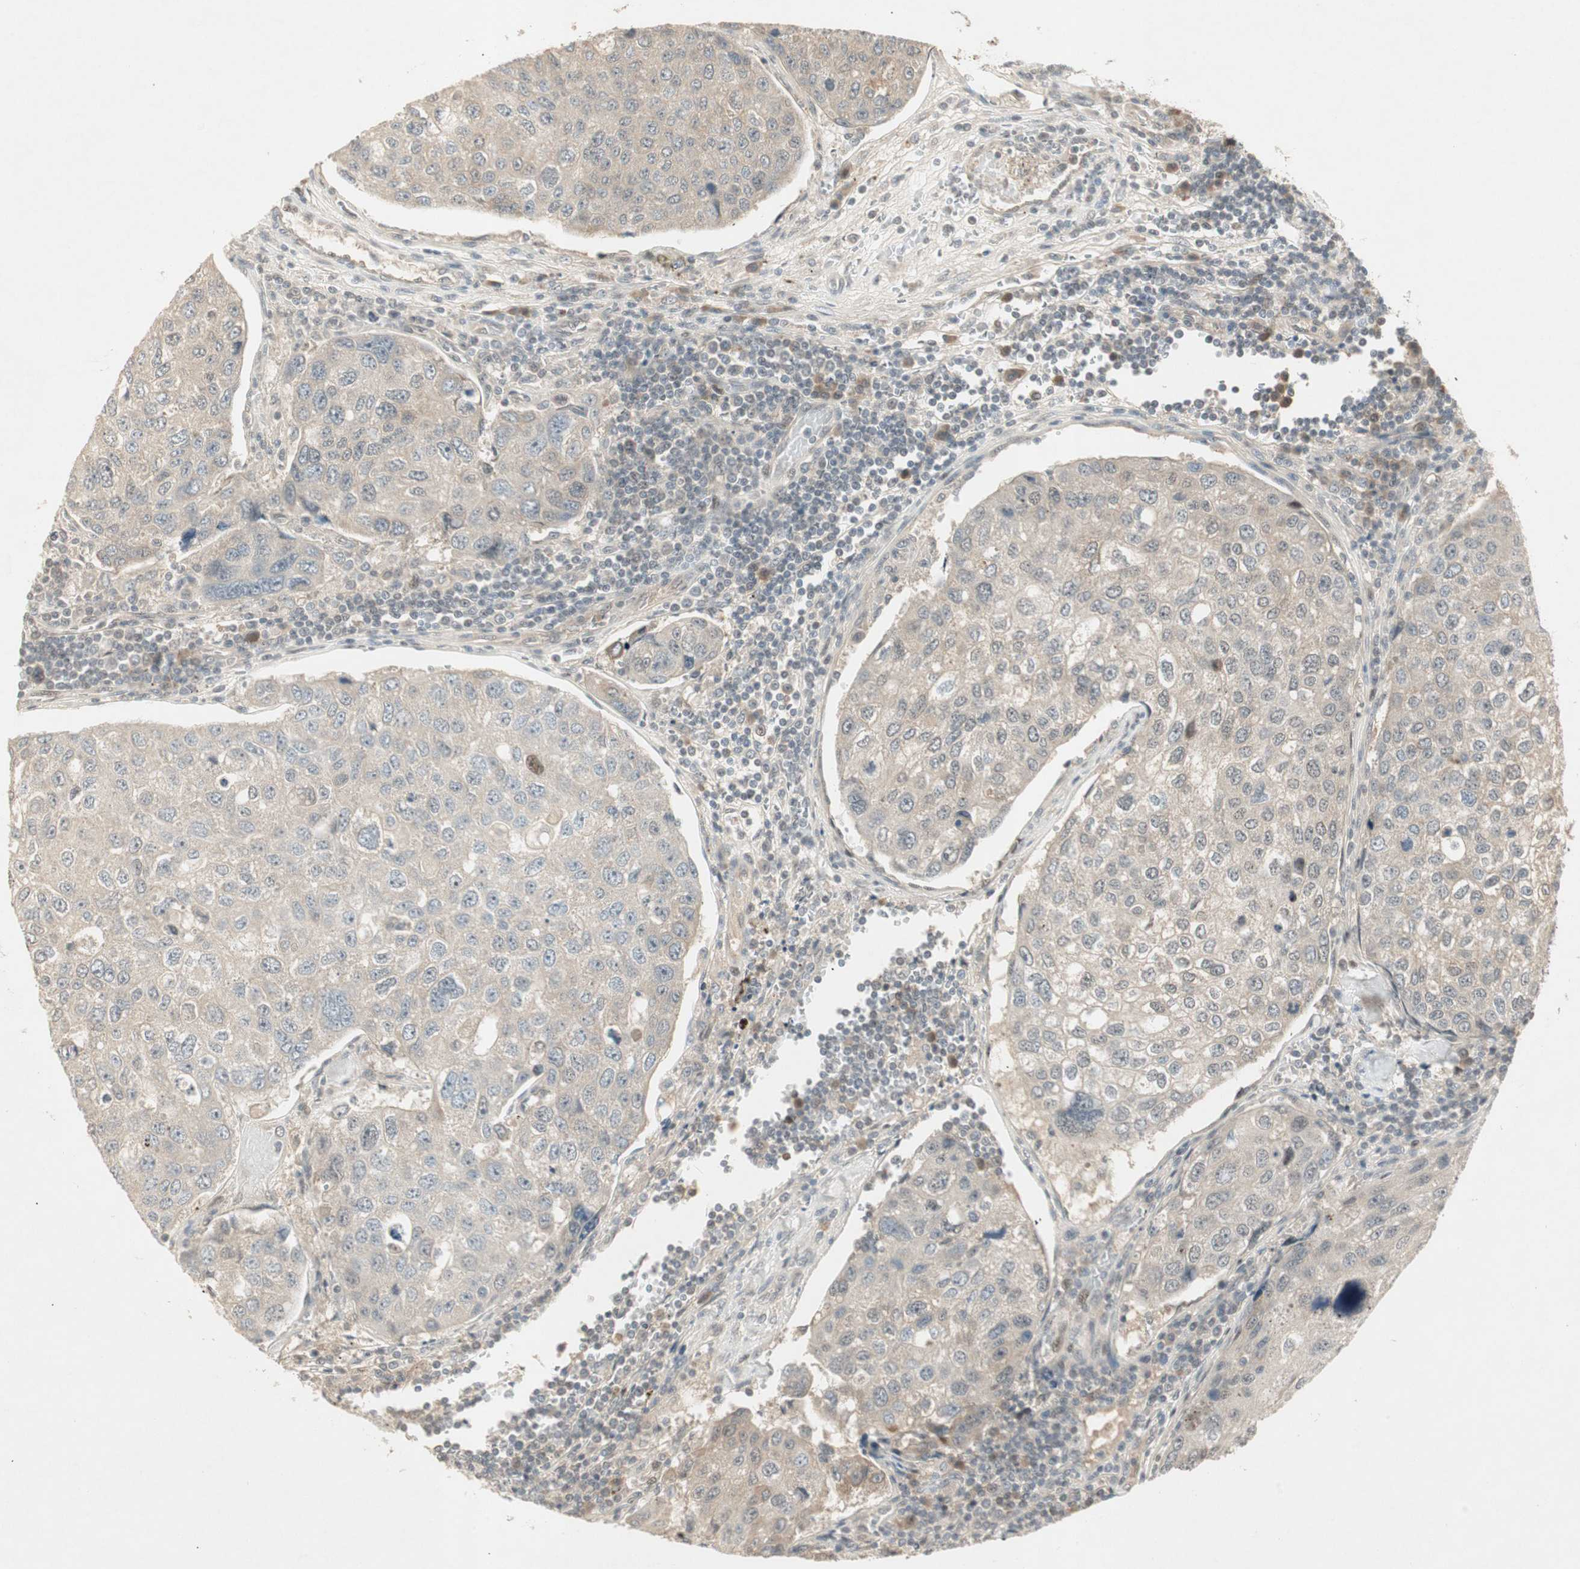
{"staining": {"intensity": "weak", "quantity": "25%-75%", "location": "cytoplasmic/membranous"}, "tissue": "urothelial cancer", "cell_type": "Tumor cells", "image_type": "cancer", "snomed": [{"axis": "morphology", "description": "Urothelial carcinoma, High grade"}, {"axis": "topography", "description": "Lymph node"}, {"axis": "topography", "description": "Urinary bladder"}], "caption": "Immunohistochemistry (IHC) of human urothelial cancer exhibits low levels of weak cytoplasmic/membranous staining in about 25%-75% of tumor cells. The protein is shown in brown color, while the nuclei are stained blue.", "gene": "ACSL5", "patient": {"sex": "male", "age": 51}}